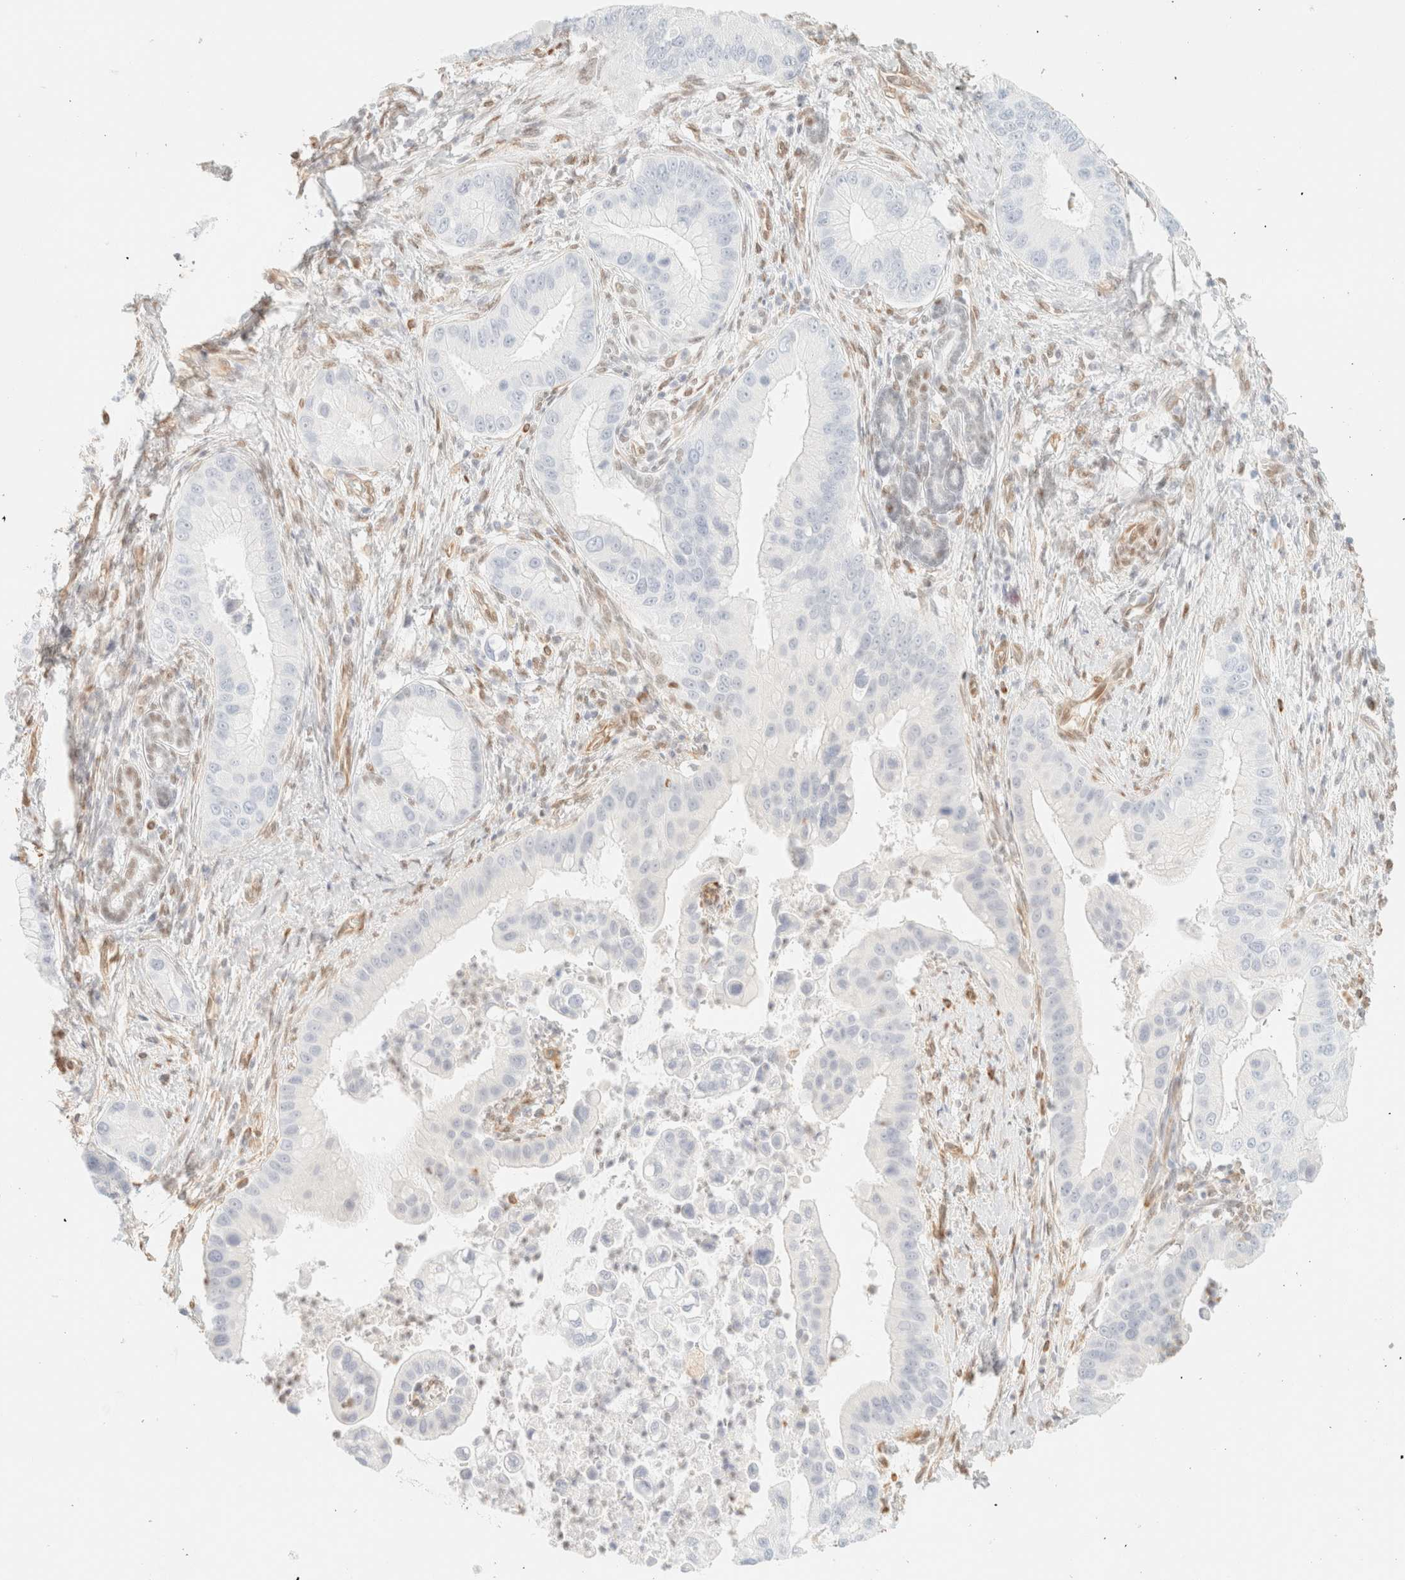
{"staining": {"intensity": "negative", "quantity": "none", "location": "none"}, "tissue": "liver cancer", "cell_type": "Tumor cells", "image_type": "cancer", "snomed": [{"axis": "morphology", "description": "Cholangiocarcinoma"}, {"axis": "topography", "description": "Liver"}], "caption": "Tumor cells show no significant expression in liver cholangiocarcinoma.", "gene": "ZSCAN18", "patient": {"sex": "female", "age": 54}}